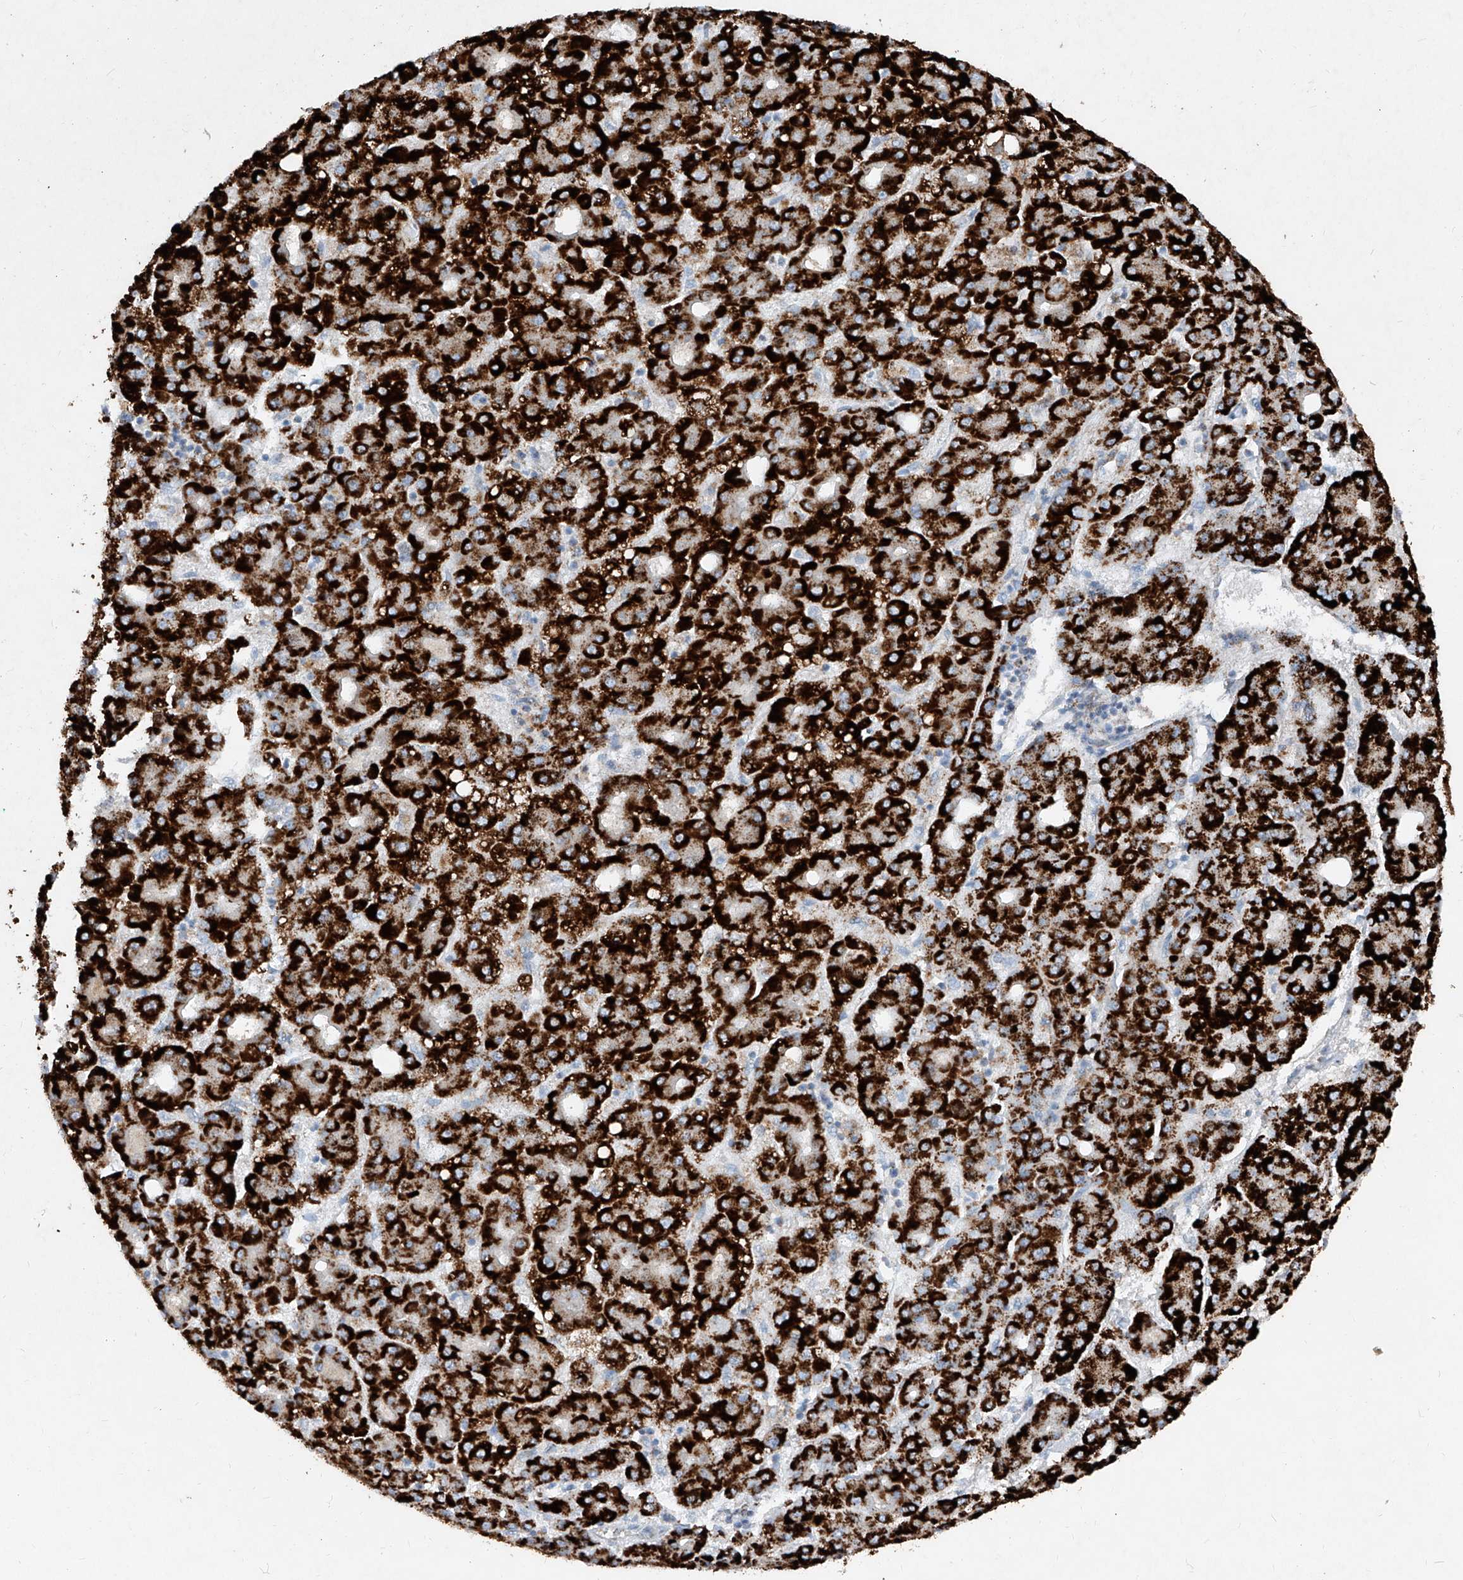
{"staining": {"intensity": "strong", "quantity": ">75%", "location": "cytoplasmic/membranous"}, "tissue": "liver cancer", "cell_type": "Tumor cells", "image_type": "cancer", "snomed": [{"axis": "morphology", "description": "Carcinoma, Hepatocellular, NOS"}, {"axis": "topography", "description": "Liver"}], "caption": "Immunohistochemistry (IHC) of liver cancer displays high levels of strong cytoplasmic/membranous positivity in approximately >75% of tumor cells. (Stains: DAB in brown, nuclei in blue, Microscopy: brightfield microscopy at high magnification).", "gene": "ABCD3", "patient": {"sex": "male", "age": 65}}